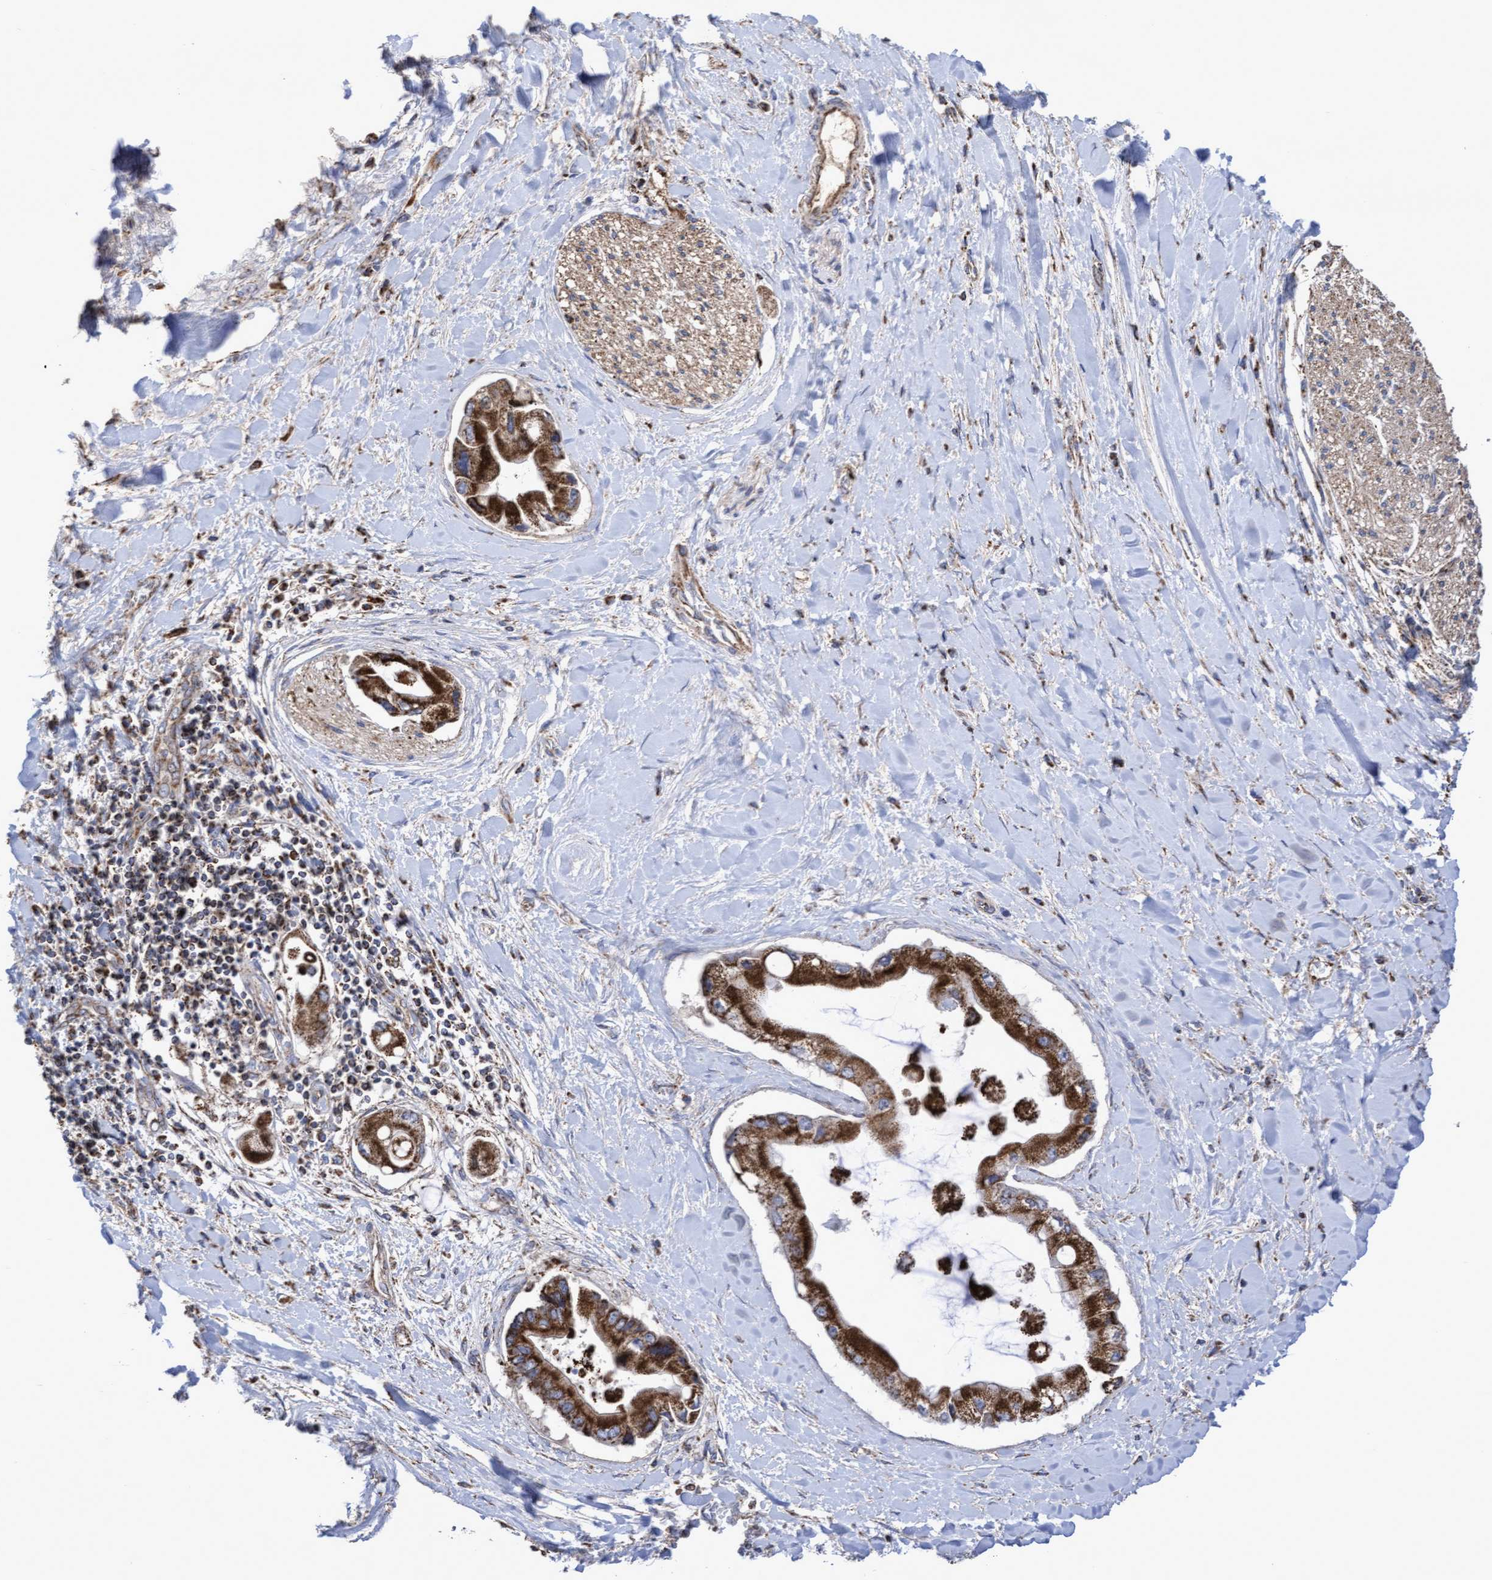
{"staining": {"intensity": "strong", "quantity": ">75%", "location": "cytoplasmic/membranous"}, "tissue": "liver cancer", "cell_type": "Tumor cells", "image_type": "cancer", "snomed": [{"axis": "morphology", "description": "Cholangiocarcinoma"}, {"axis": "topography", "description": "Liver"}], "caption": "The immunohistochemical stain labels strong cytoplasmic/membranous expression in tumor cells of liver cholangiocarcinoma tissue. (Brightfield microscopy of DAB IHC at high magnification).", "gene": "COBL", "patient": {"sex": "male", "age": 50}}